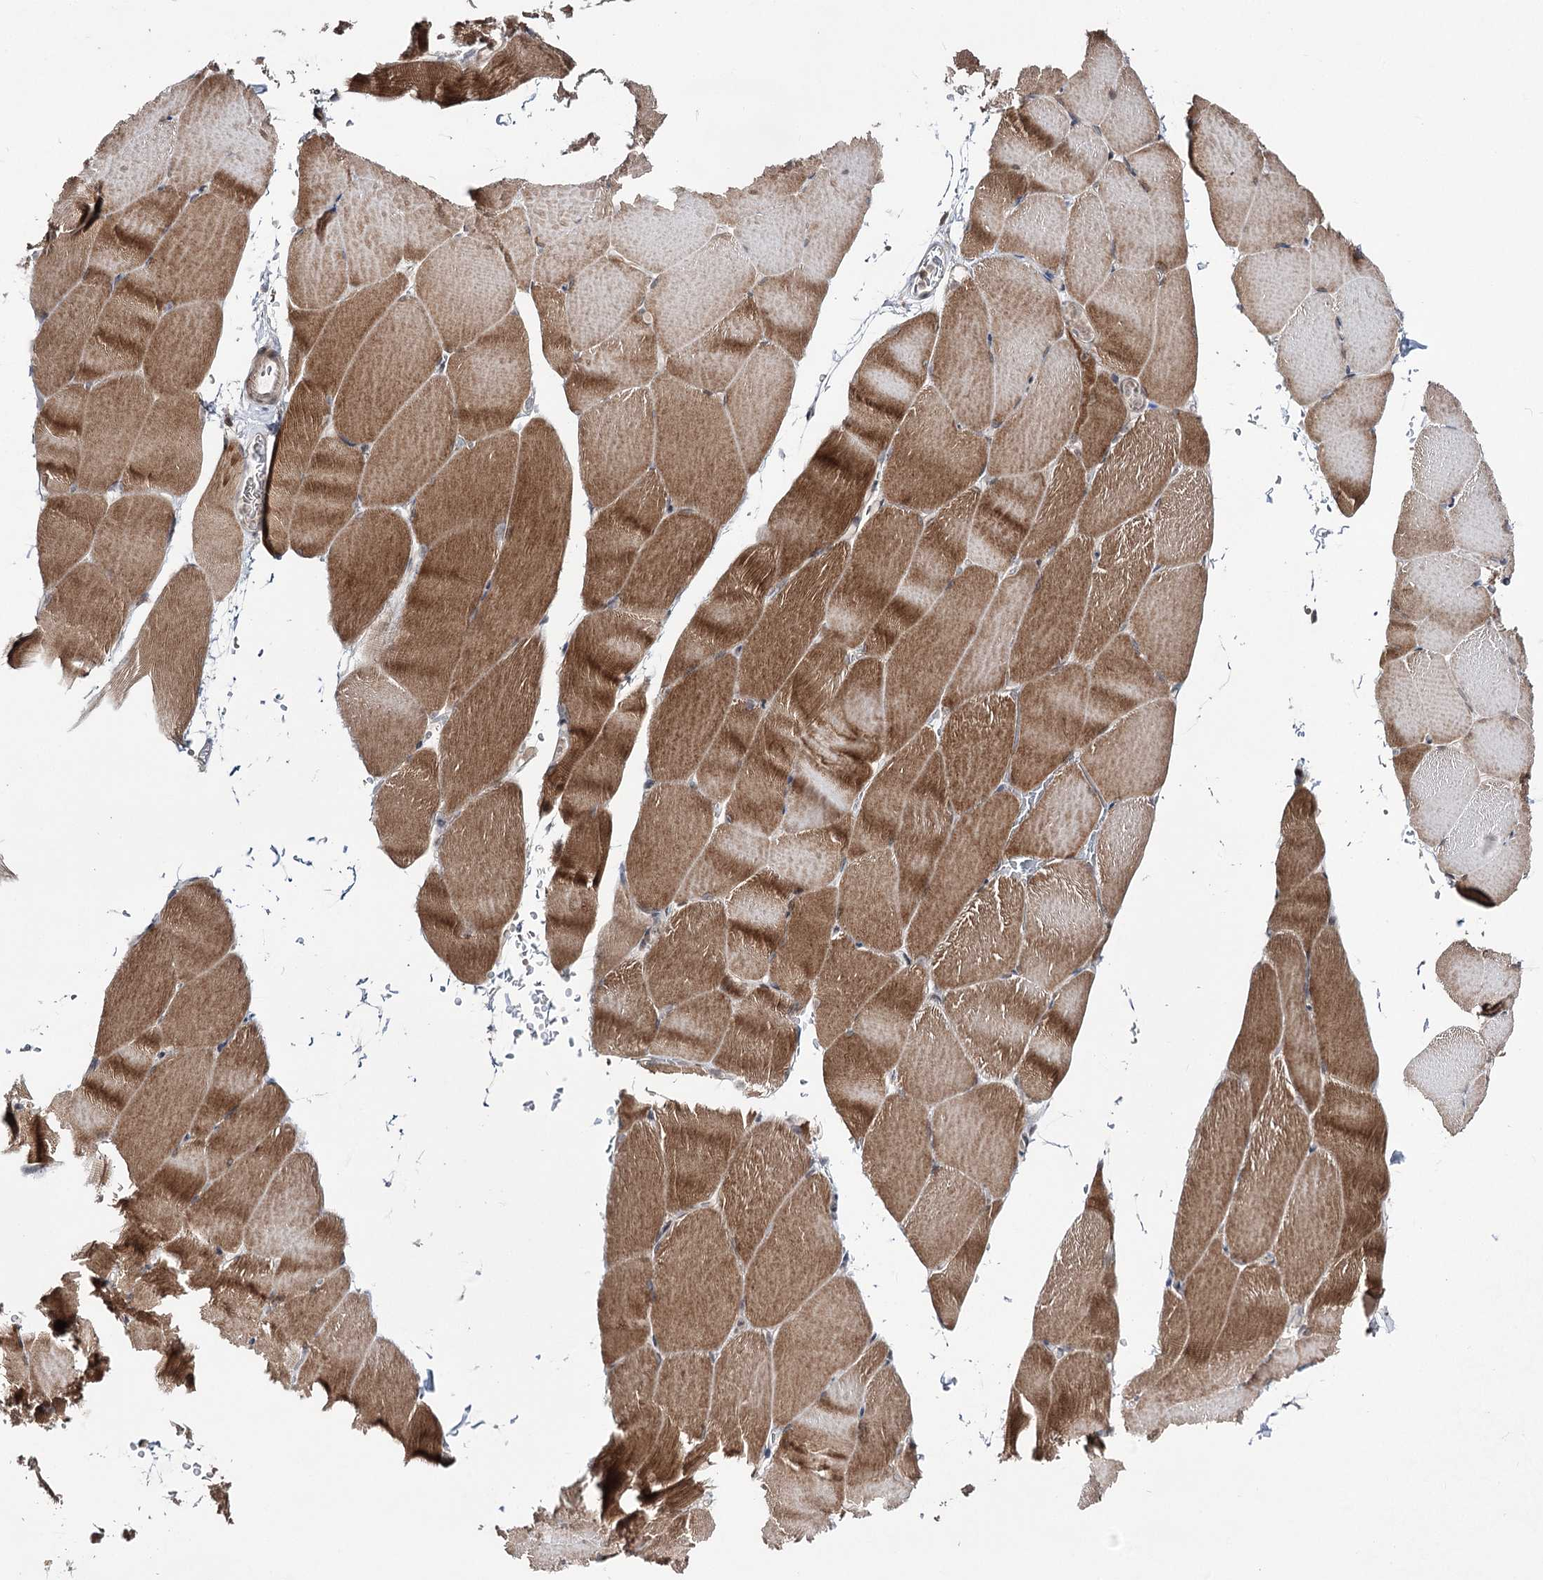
{"staining": {"intensity": "moderate", "quantity": ">75%", "location": "cytoplasmic/membranous"}, "tissue": "skeletal muscle", "cell_type": "Myocytes", "image_type": "normal", "snomed": [{"axis": "morphology", "description": "Normal tissue, NOS"}, {"axis": "topography", "description": "Skeletal muscle"}, {"axis": "topography", "description": "Parathyroid gland"}], "caption": "Protein staining shows moderate cytoplasmic/membranous staining in about >75% of myocytes in unremarkable skeletal muscle.", "gene": "HOXC11", "patient": {"sex": "female", "age": 37}}